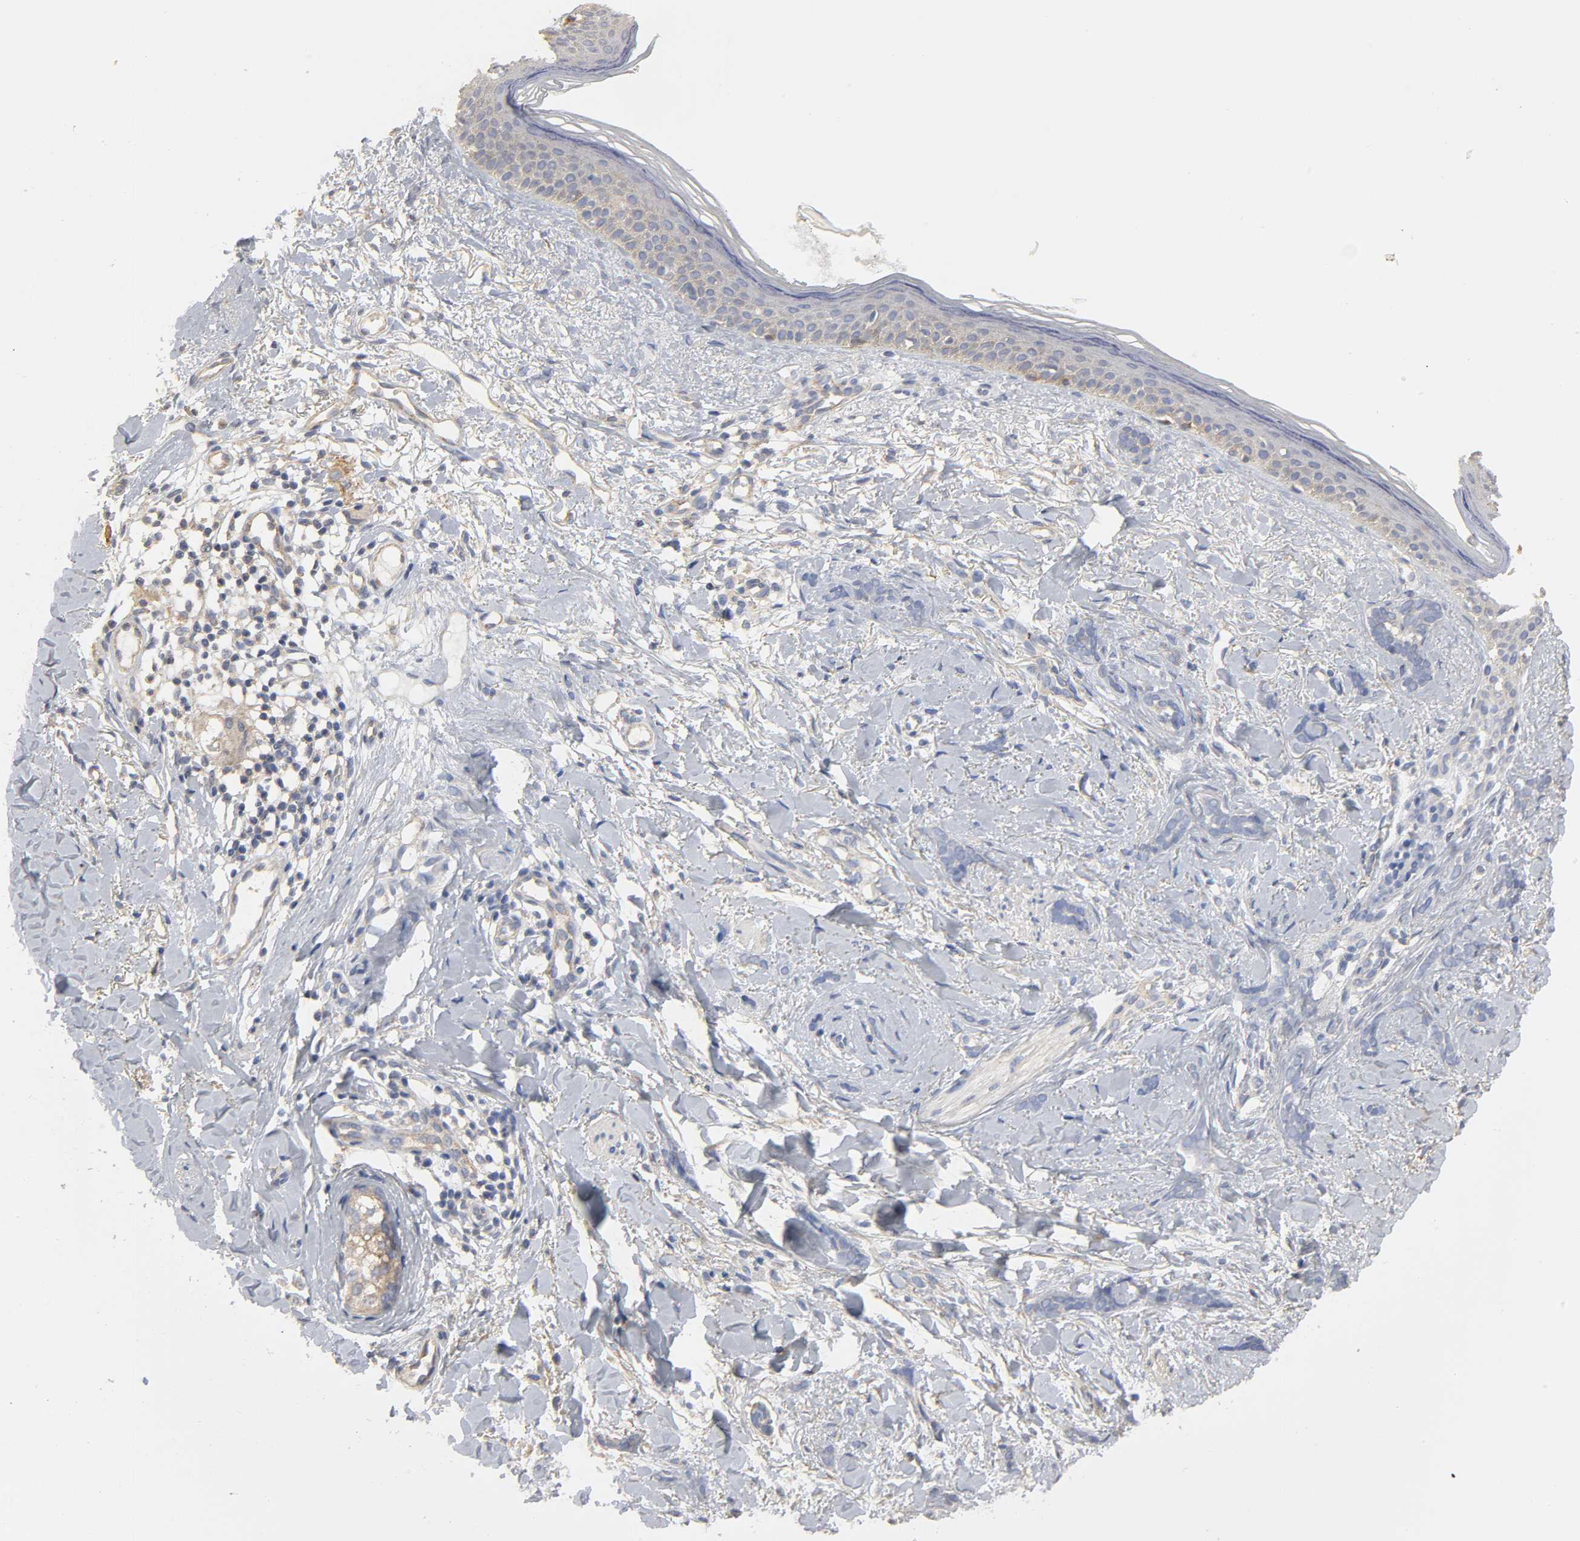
{"staining": {"intensity": "negative", "quantity": "none", "location": "none"}, "tissue": "skin cancer", "cell_type": "Tumor cells", "image_type": "cancer", "snomed": [{"axis": "morphology", "description": "Basal cell carcinoma"}, {"axis": "topography", "description": "Skin"}], "caption": "Immunohistochemical staining of human skin cancer reveals no significant expression in tumor cells. Nuclei are stained in blue.", "gene": "SH3GLB1", "patient": {"sex": "female", "age": 37}}